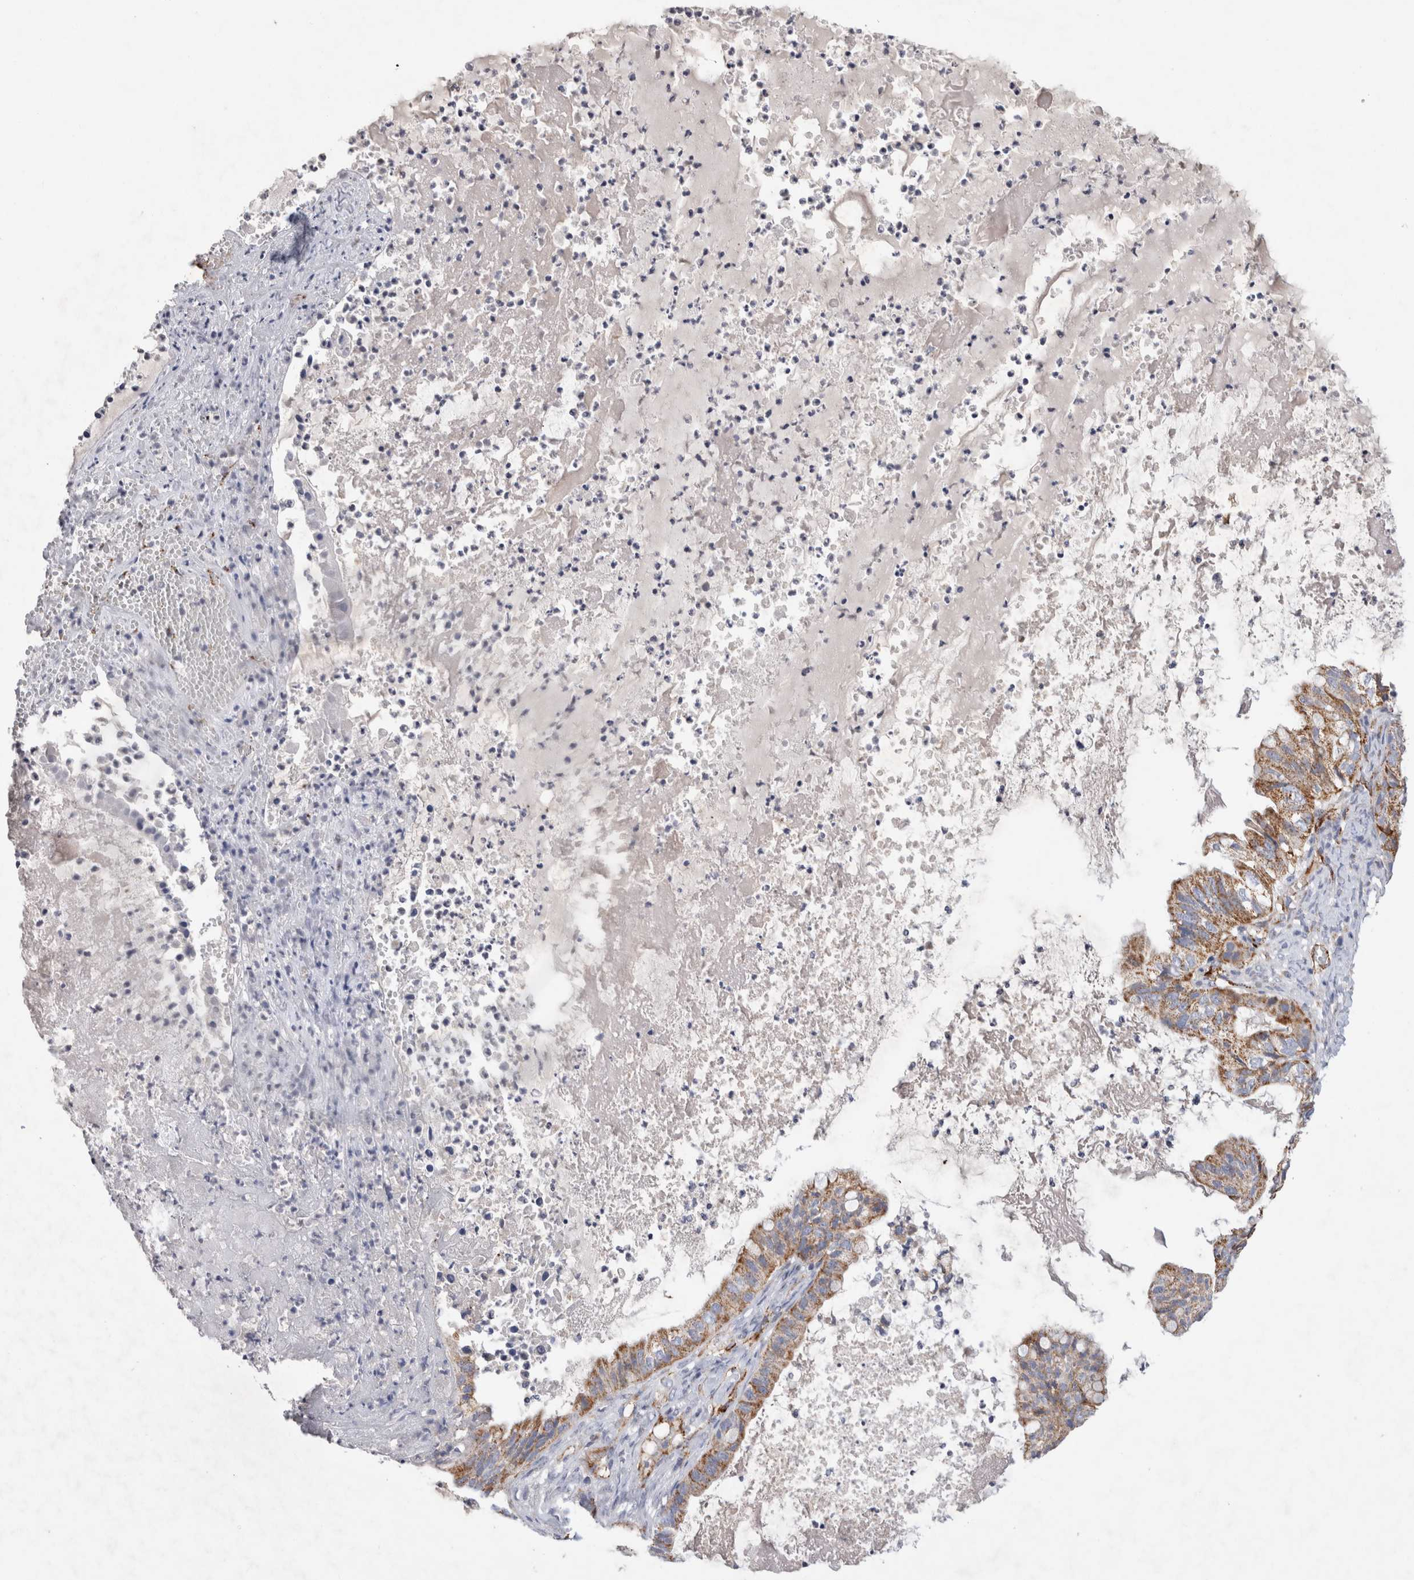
{"staining": {"intensity": "moderate", "quantity": "<25%", "location": "cytoplasmic/membranous"}, "tissue": "ovarian cancer", "cell_type": "Tumor cells", "image_type": "cancer", "snomed": [{"axis": "morphology", "description": "Cystadenocarcinoma, mucinous, NOS"}, {"axis": "topography", "description": "Ovary"}], "caption": "Protein positivity by immunohistochemistry reveals moderate cytoplasmic/membranous expression in about <25% of tumor cells in ovarian mucinous cystadenocarcinoma.", "gene": "IARS2", "patient": {"sex": "female", "age": 80}}